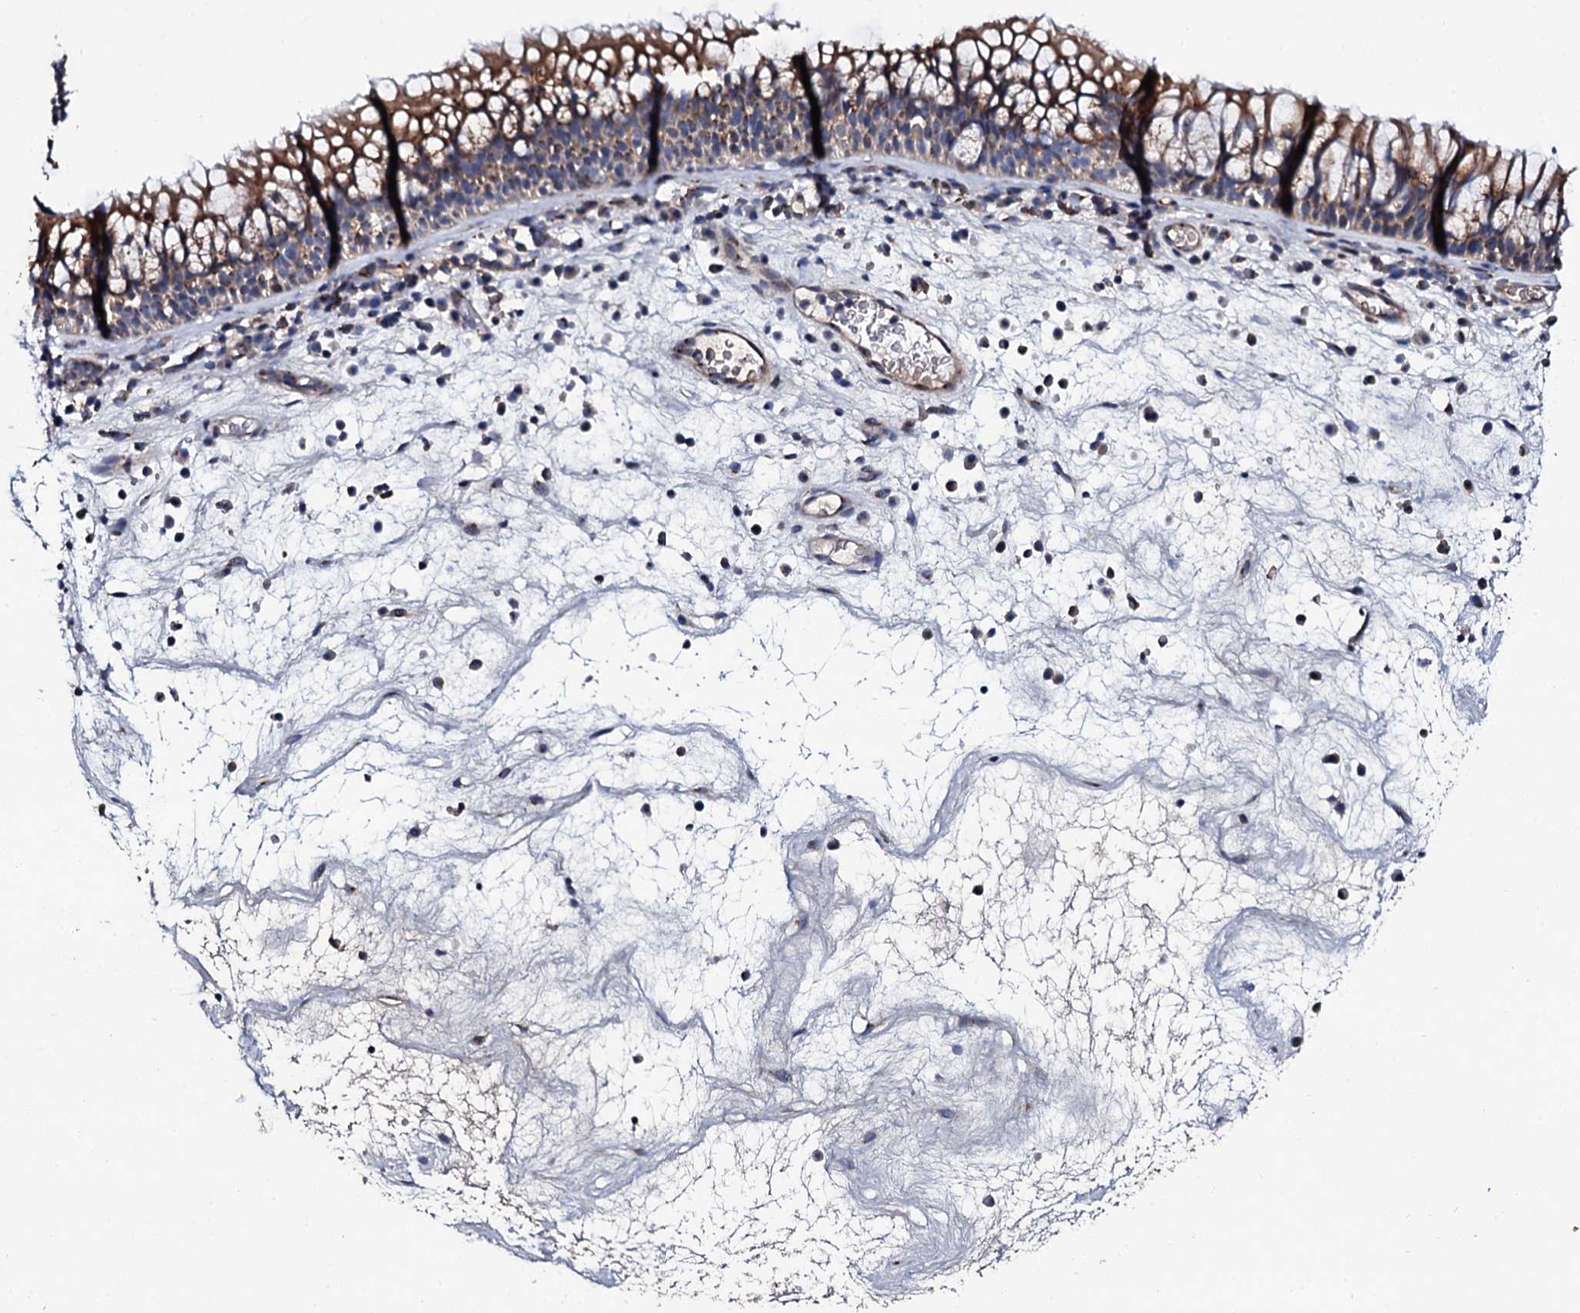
{"staining": {"intensity": "moderate", "quantity": "25%-75%", "location": "cytoplasmic/membranous"}, "tissue": "nasopharynx", "cell_type": "Respiratory epithelial cells", "image_type": "normal", "snomed": [{"axis": "morphology", "description": "Normal tissue, NOS"}, {"axis": "morphology", "description": "Inflammation, NOS"}, {"axis": "morphology", "description": "Malignant melanoma, Metastatic site"}, {"axis": "topography", "description": "Nasopharynx"}], "caption": "Immunohistochemical staining of normal human nasopharynx demonstrates 25%-75% levels of moderate cytoplasmic/membranous protein expression in approximately 25%-75% of respiratory epithelial cells. The staining was performed using DAB, with brown indicating positive protein expression. Nuclei are stained blue with hematoxylin.", "gene": "PLET1", "patient": {"sex": "male", "age": 70}}